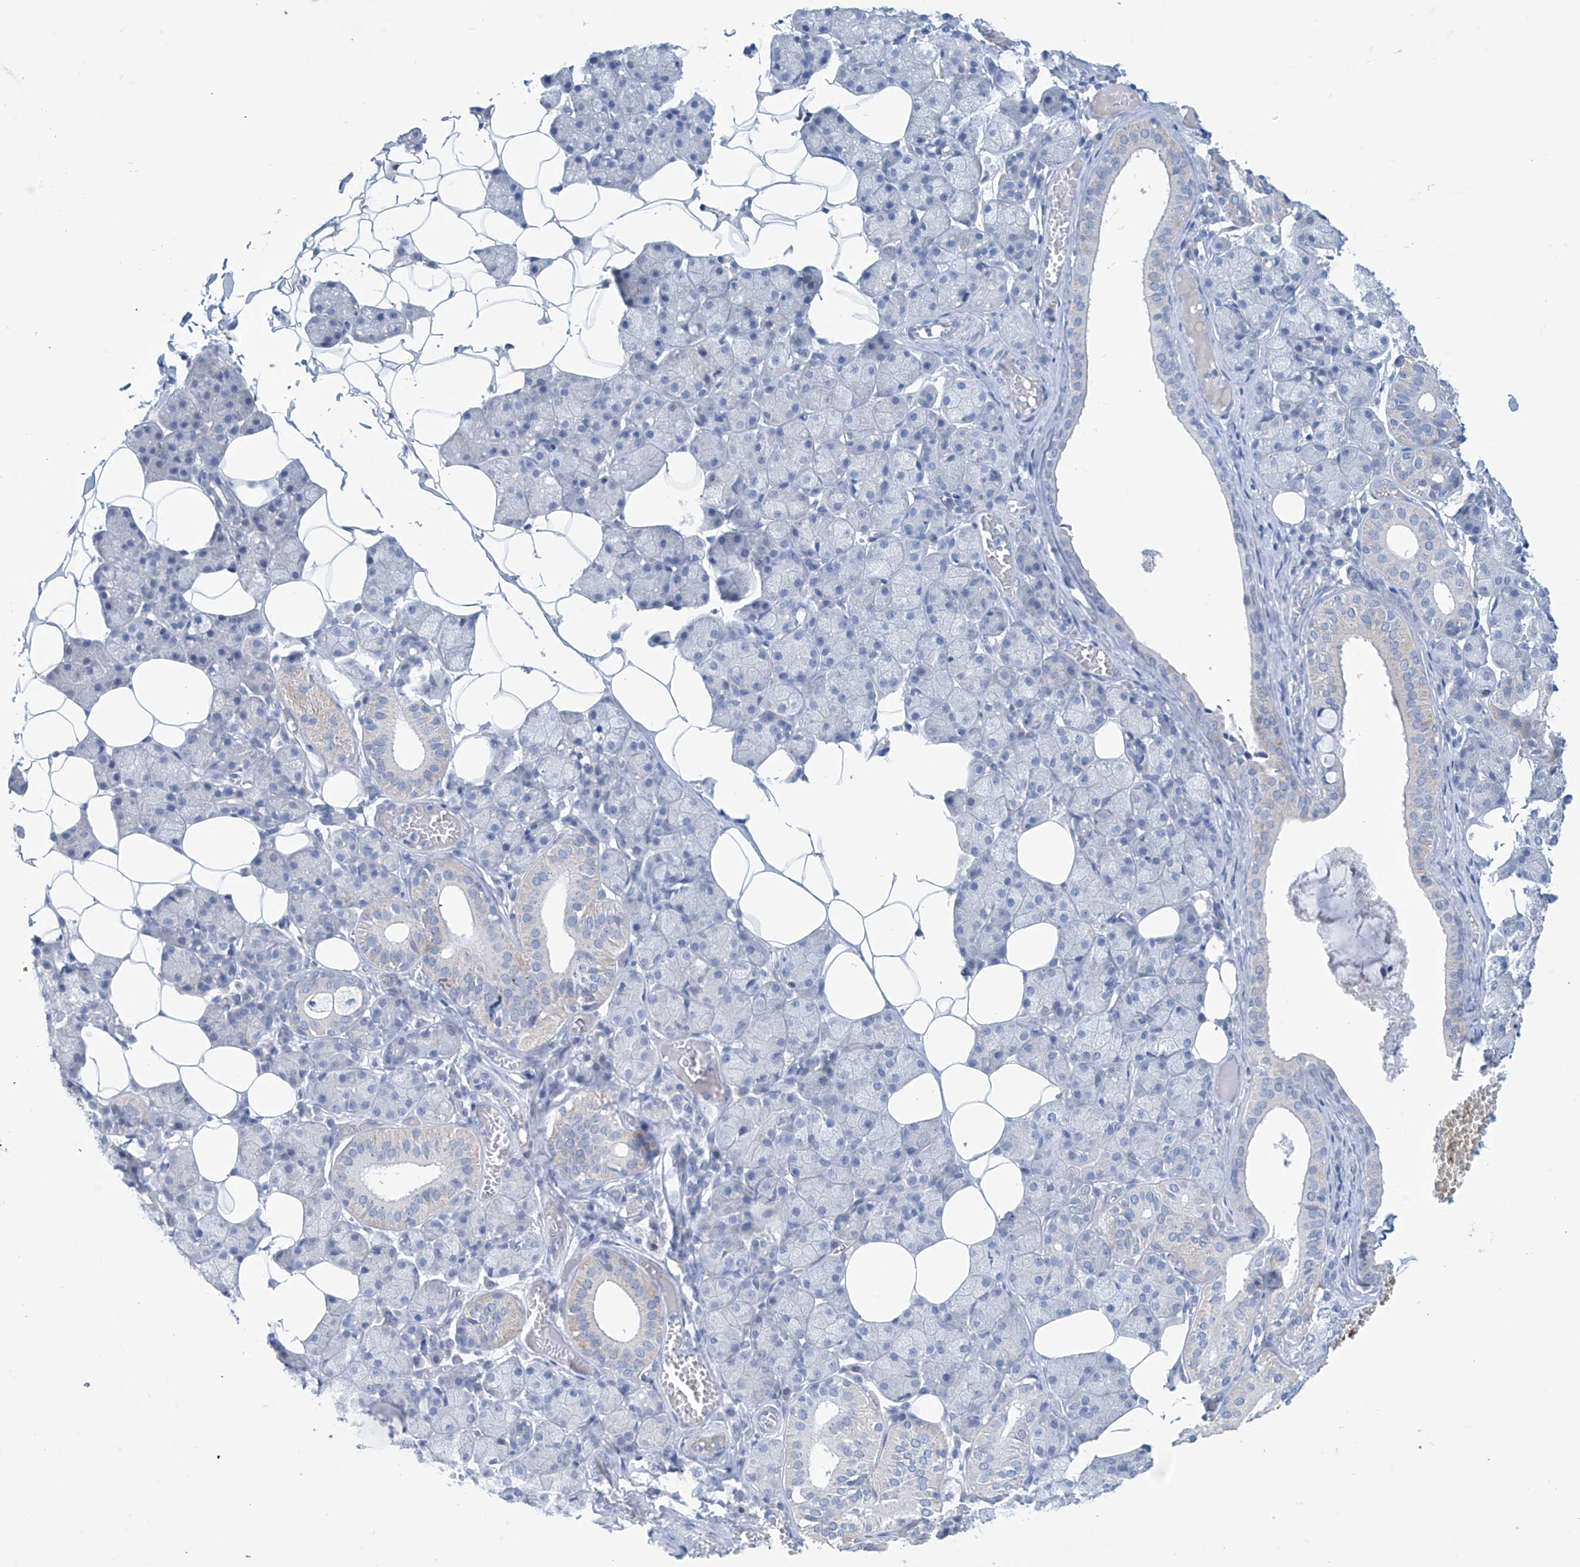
{"staining": {"intensity": "negative", "quantity": "none", "location": "none"}, "tissue": "salivary gland", "cell_type": "Glandular cells", "image_type": "normal", "snomed": [{"axis": "morphology", "description": "Normal tissue, NOS"}, {"axis": "topography", "description": "Salivary gland"}], "caption": "This is a image of immunohistochemistry (IHC) staining of unremarkable salivary gland, which shows no expression in glandular cells. Nuclei are stained in blue.", "gene": "SLC35A5", "patient": {"sex": "female", "age": 33}}